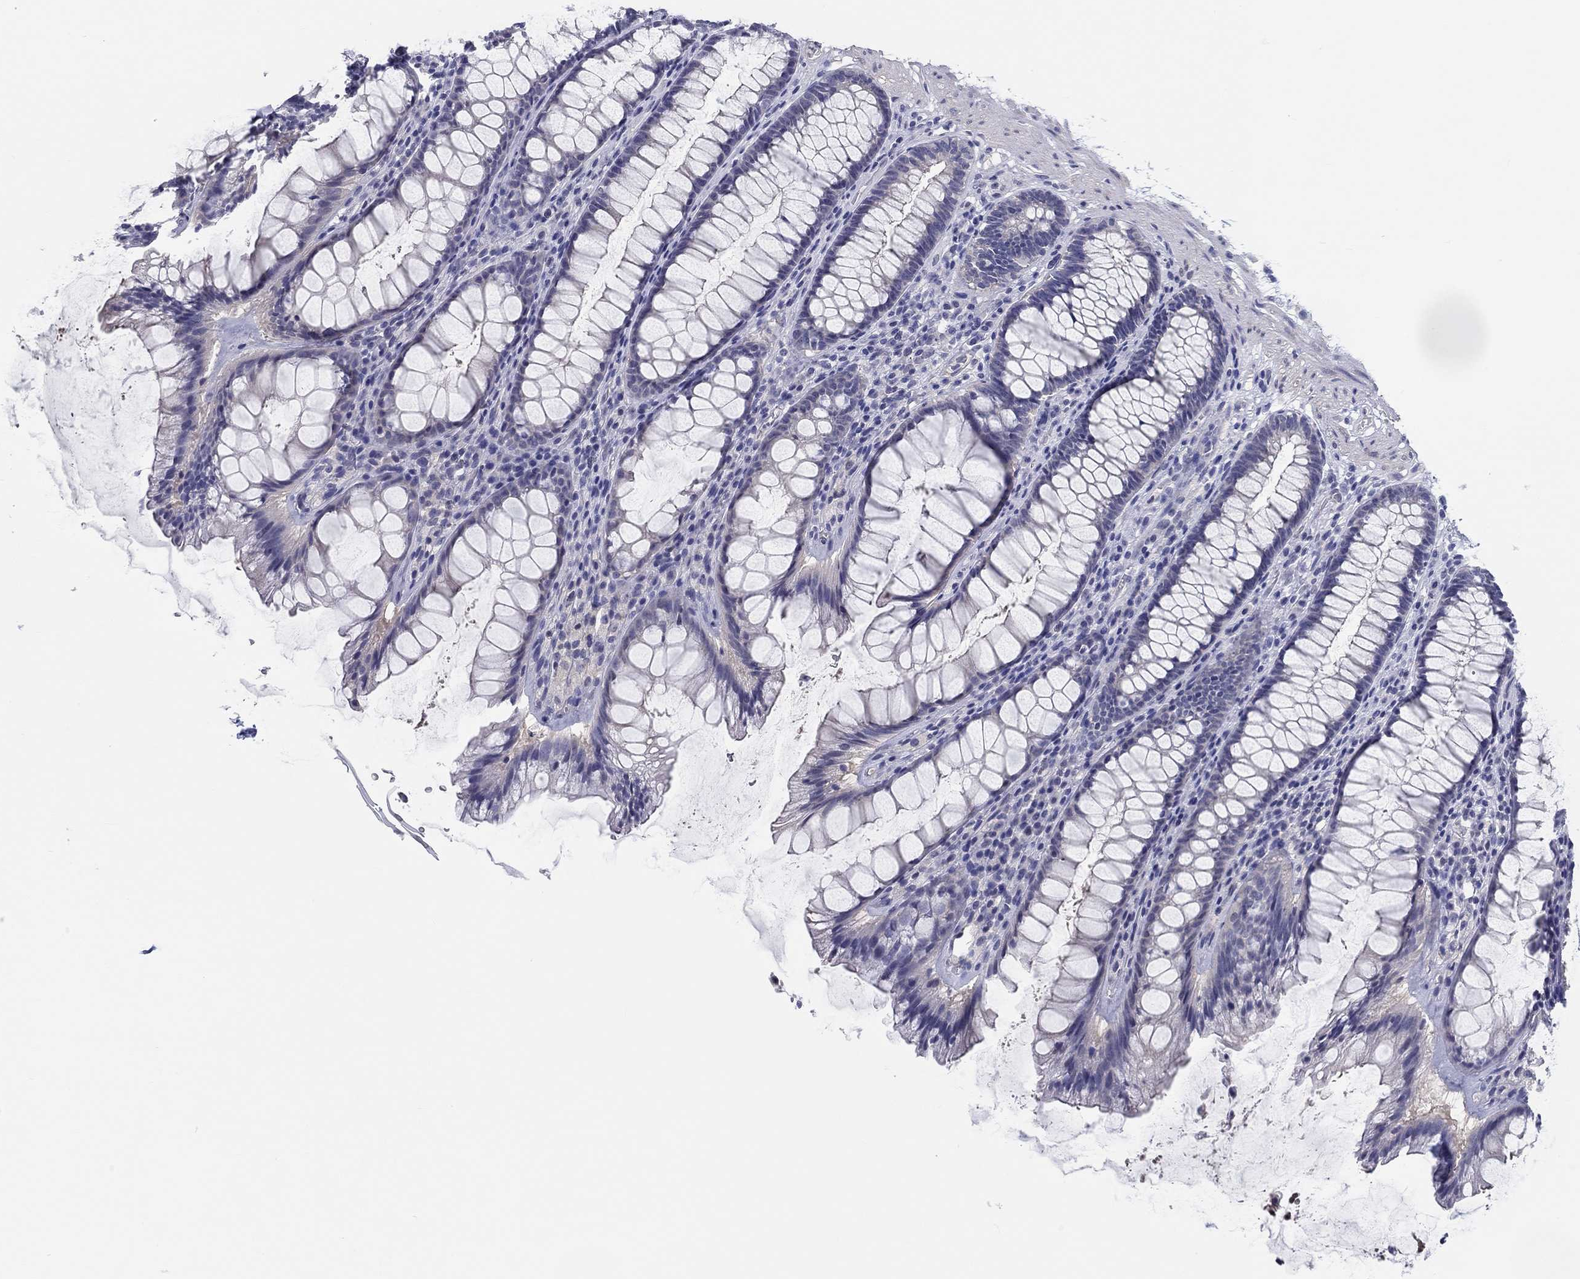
{"staining": {"intensity": "negative", "quantity": "none", "location": "none"}, "tissue": "rectum", "cell_type": "Glandular cells", "image_type": "normal", "snomed": [{"axis": "morphology", "description": "Normal tissue, NOS"}, {"axis": "topography", "description": "Rectum"}], "caption": "Glandular cells show no significant protein staining in benign rectum. (Immunohistochemistry, brightfield microscopy, high magnification).", "gene": "CRYGD", "patient": {"sex": "male", "age": 72}}